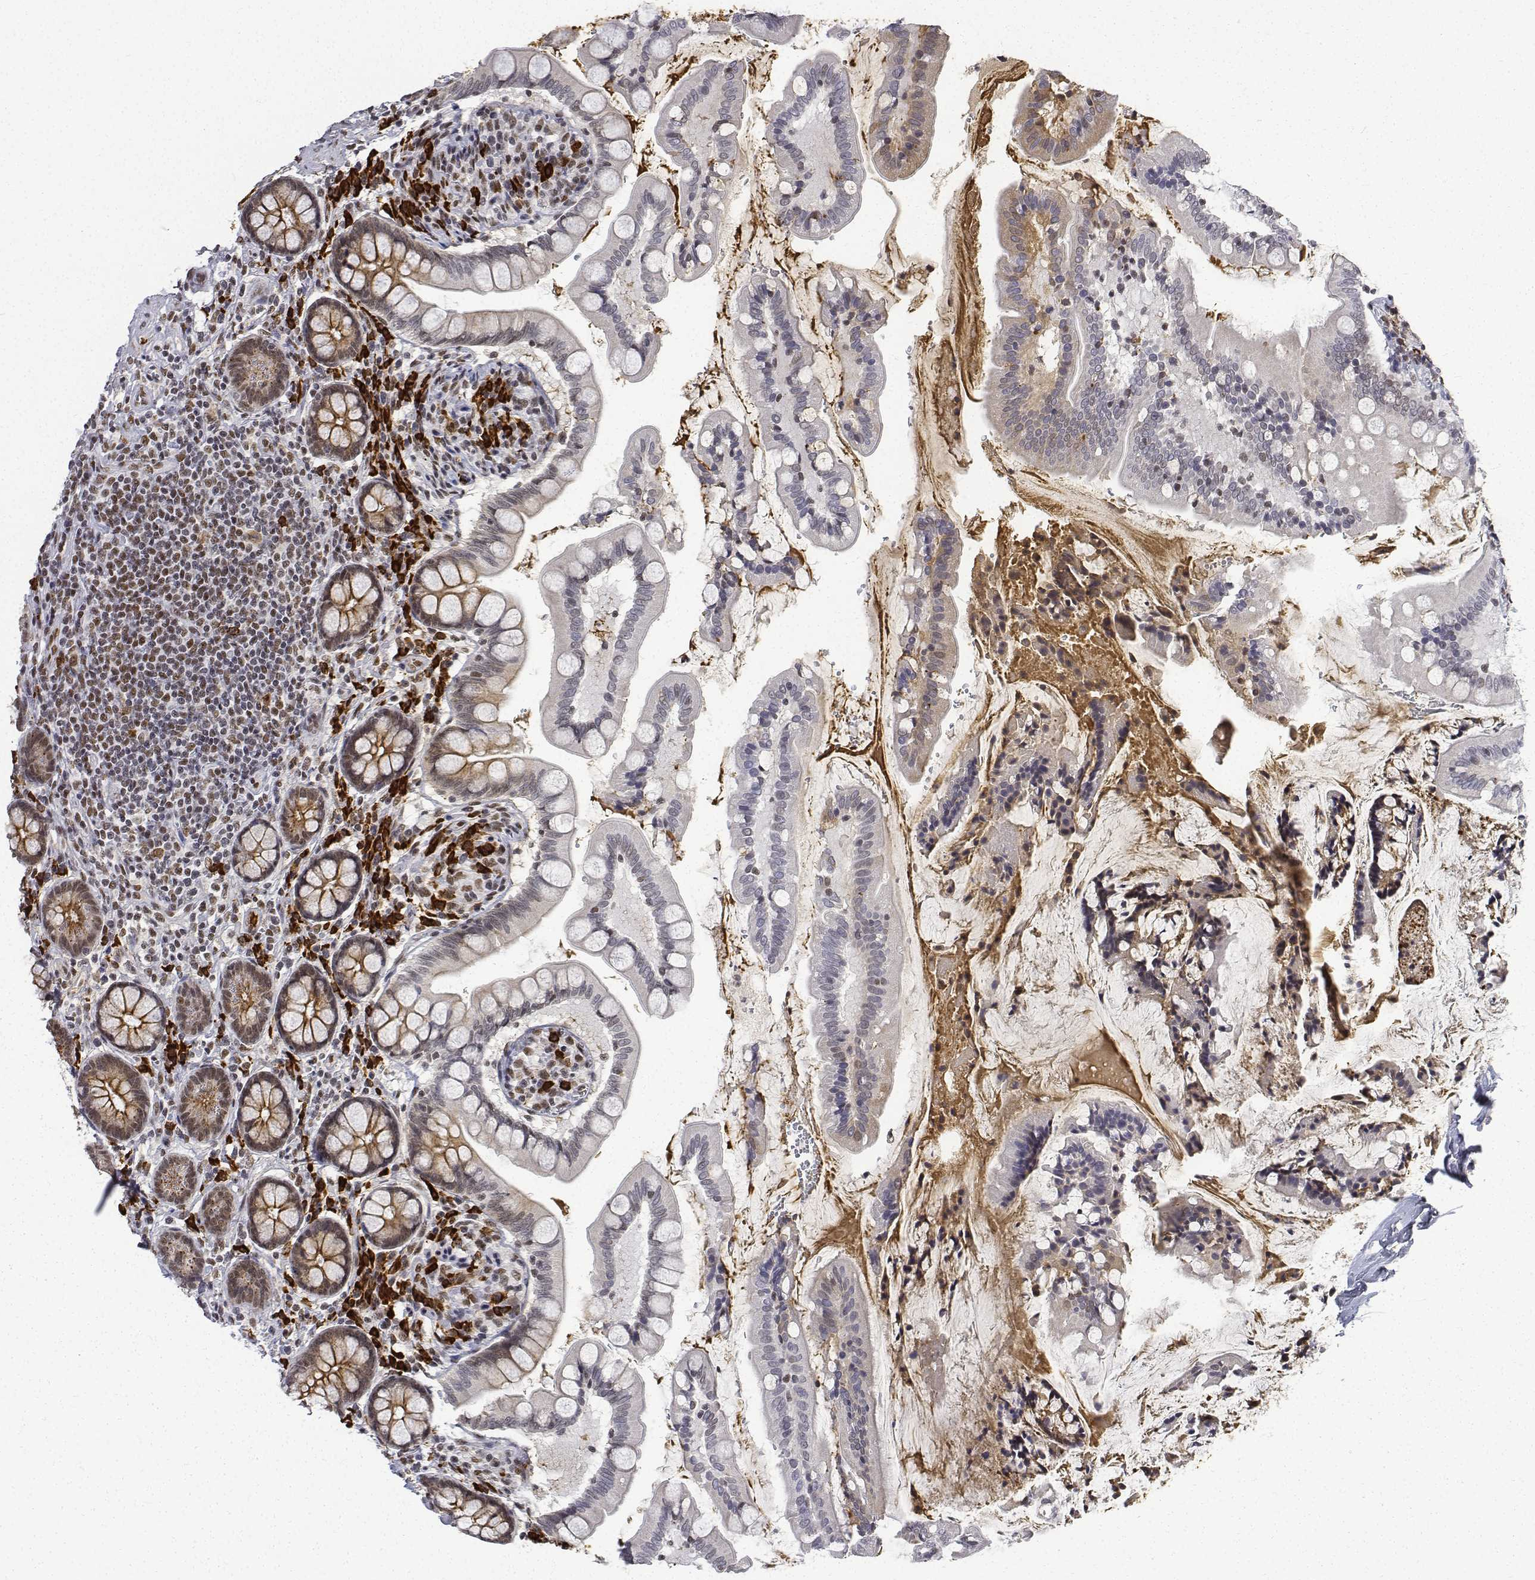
{"staining": {"intensity": "moderate", "quantity": "25%-75%", "location": "nuclear"}, "tissue": "small intestine", "cell_type": "Glandular cells", "image_type": "normal", "snomed": [{"axis": "morphology", "description": "Normal tissue, NOS"}, {"axis": "topography", "description": "Small intestine"}], "caption": "A high-resolution micrograph shows immunohistochemistry staining of normal small intestine, which displays moderate nuclear staining in about 25%-75% of glandular cells.", "gene": "ATRX", "patient": {"sex": "female", "age": 56}}